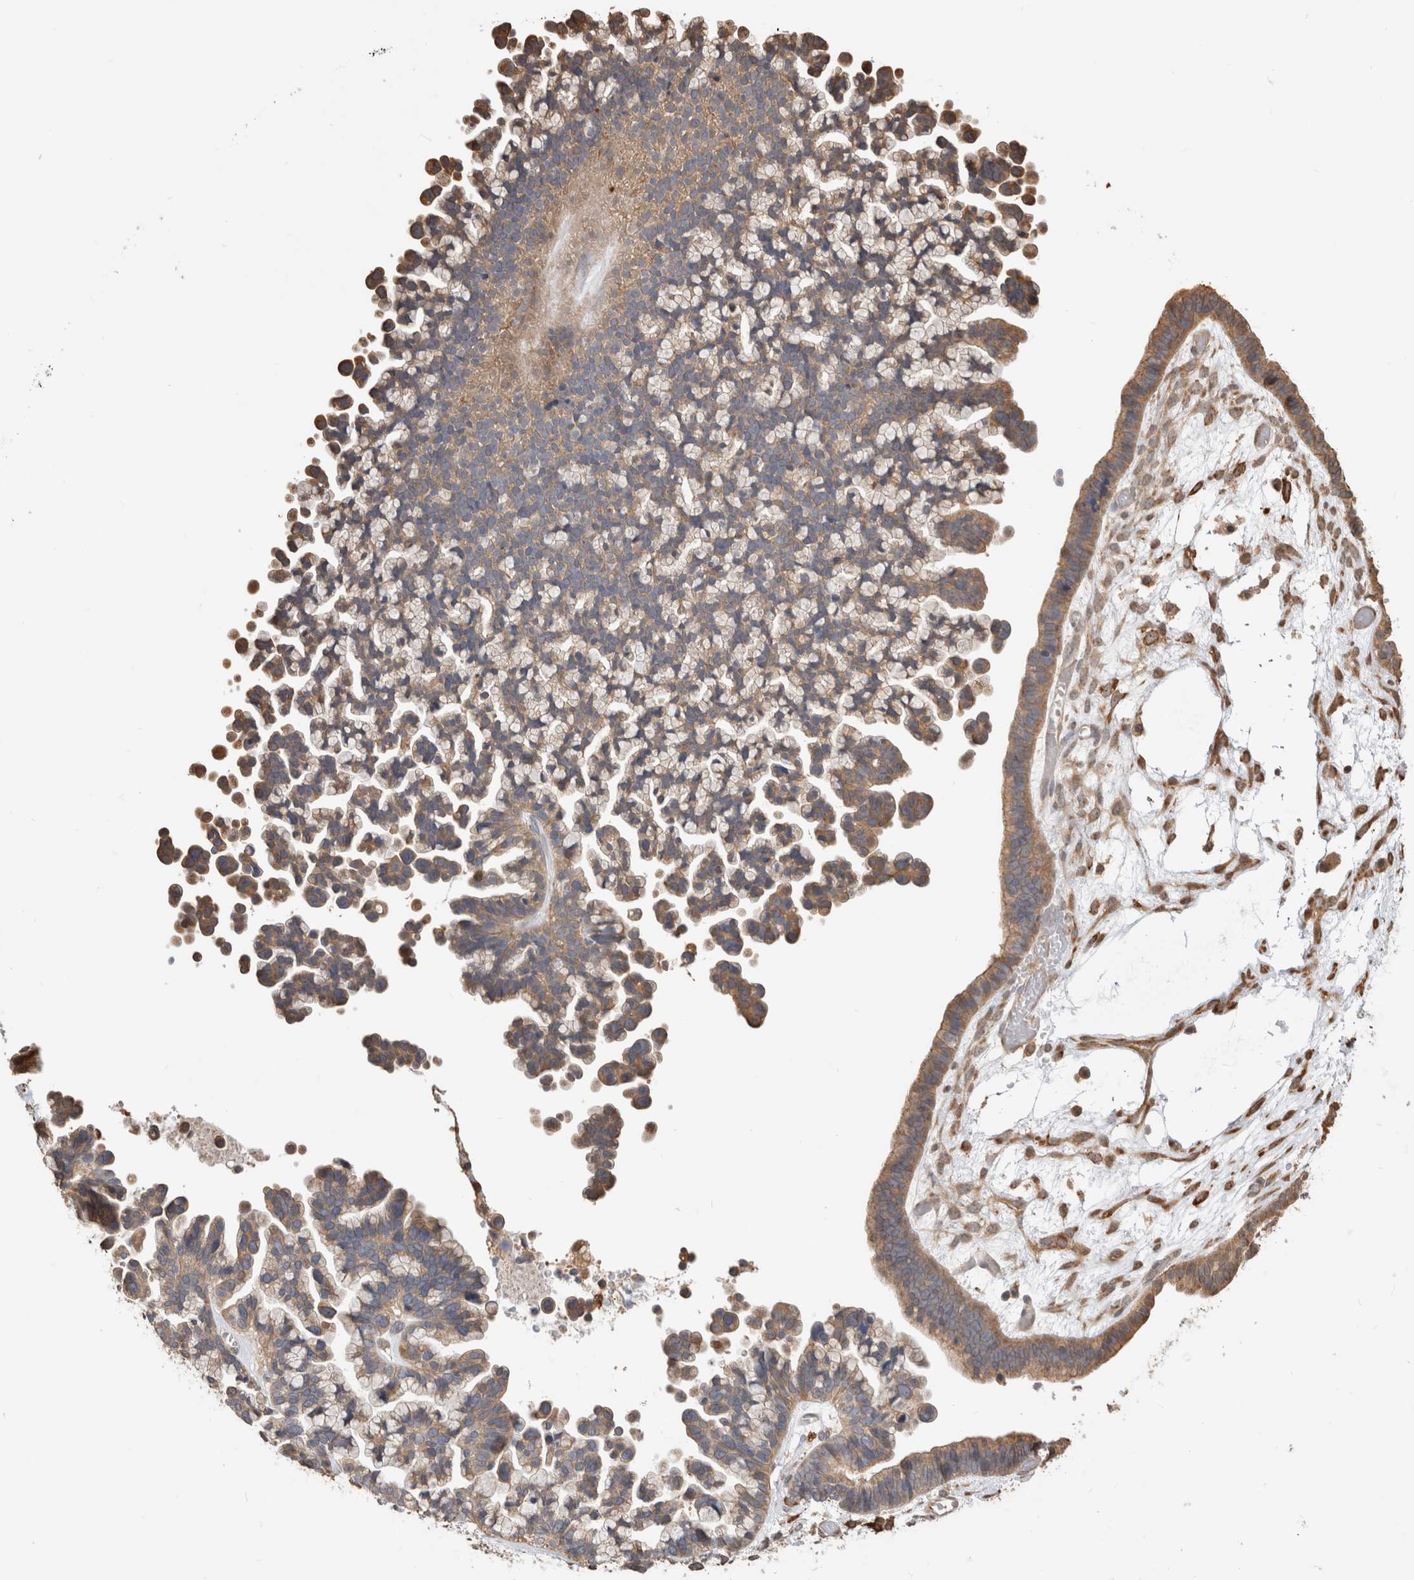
{"staining": {"intensity": "moderate", "quantity": "25%-75%", "location": "cytoplasmic/membranous"}, "tissue": "ovarian cancer", "cell_type": "Tumor cells", "image_type": "cancer", "snomed": [{"axis": "morphology", "description": "Cystadenocarcinoma, serous, NOS"}, {"axis": "topography", "description": "Ovary"}], "caption": "High-magnification brightfield microscopy of ovarian serous cystadenocarcinoma stained with DAB (3,3'-diaminobenzidine) (brown) and counterstained with hematoxylin (blue). tumor cells exhibit moderate cytoplasmic/membranous expression is appreciated in approximately25%-75% of cells.", "gene": "CLIP1", "patient": {"sex": "female", "age": 56}}